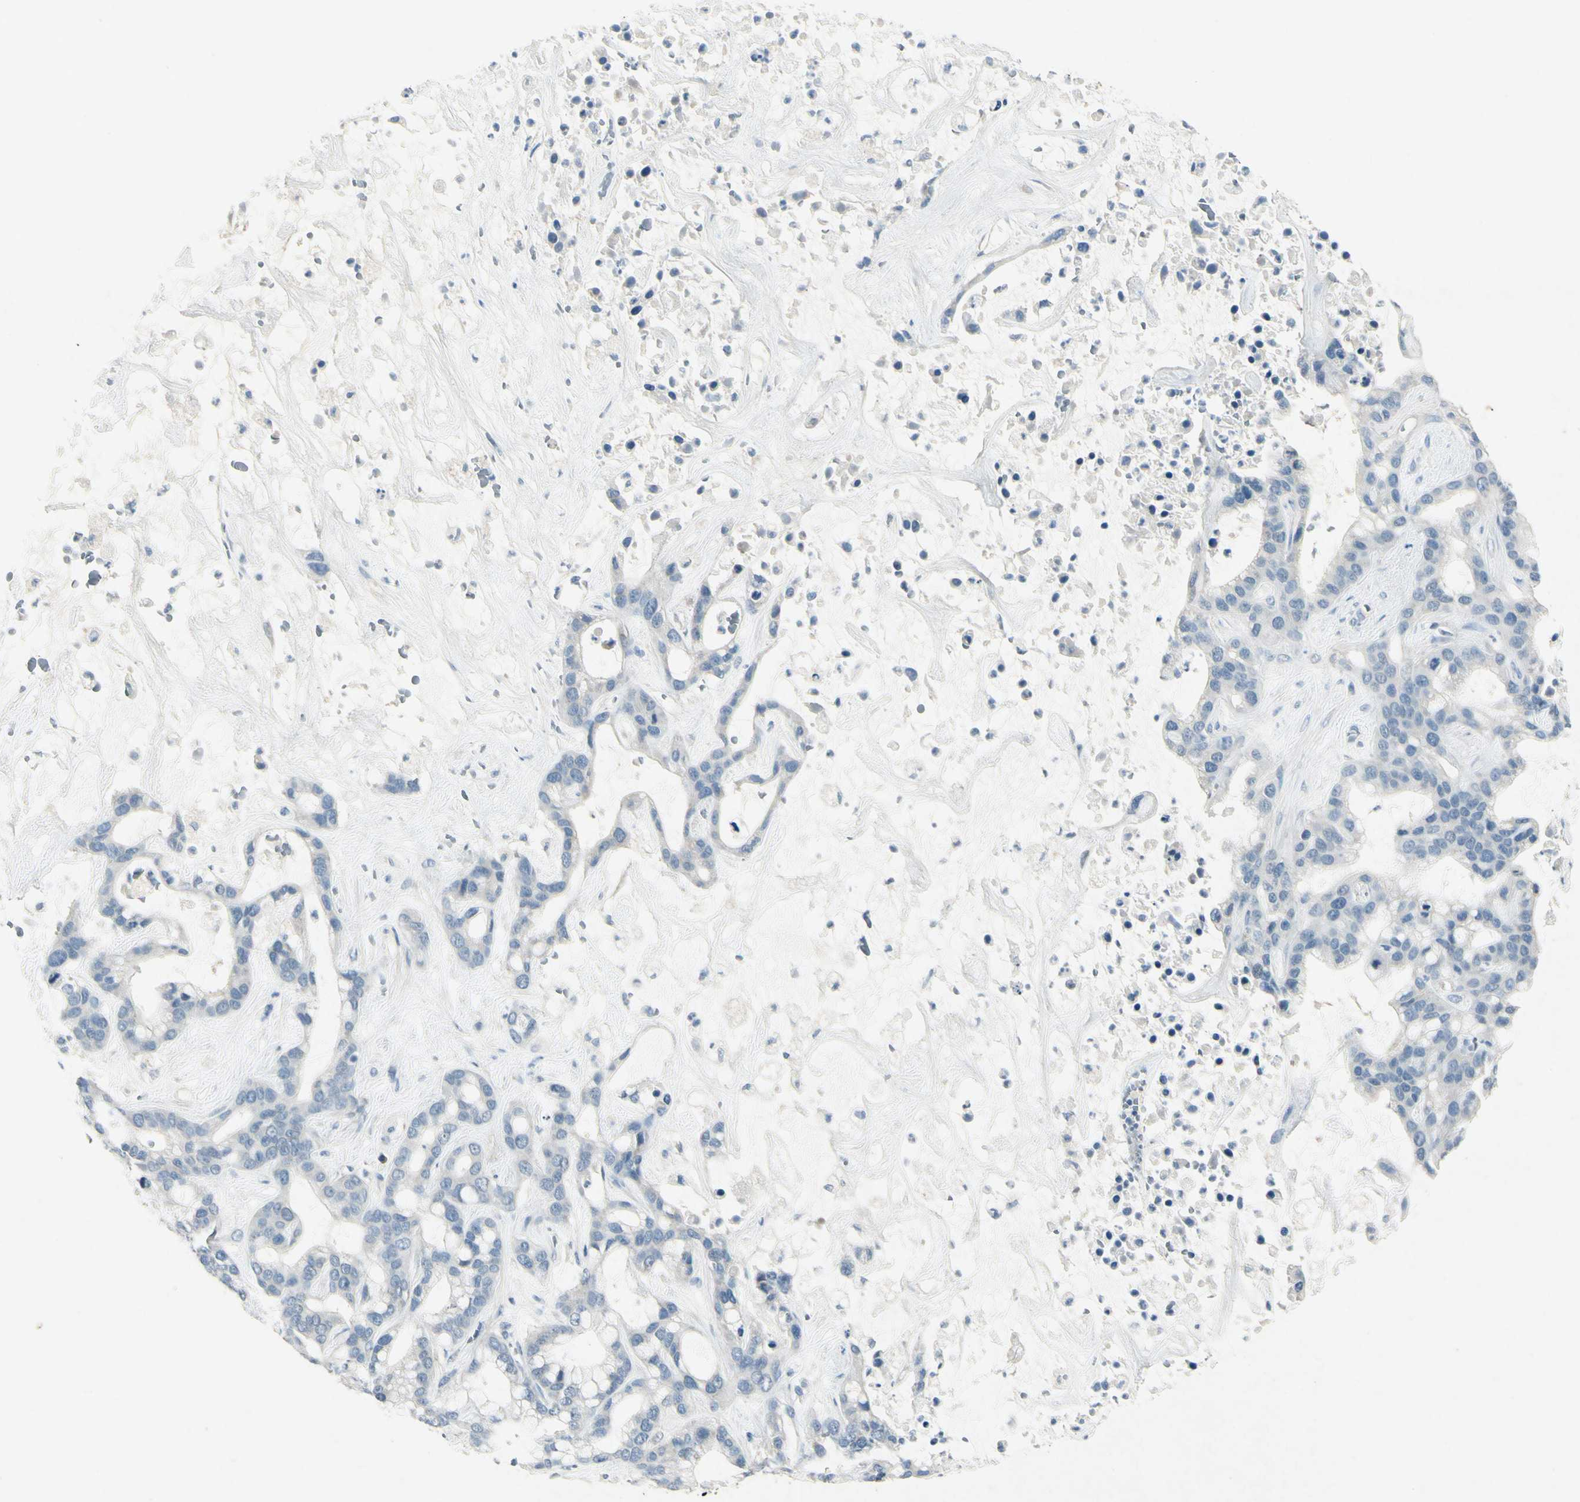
{"staining": {"intensity": "negative", "quantity": "none", "location": "none"}, "tissue": "liver cancer", "cell_type": "Tumor cells", "image_type": "cancer", "snomed": [{"axis": "morphology", "description": "Cholangiocarcinoma"}, {"axis": "topography", "description": "Liver"}], "caption": "The histopathology image displays no staining of tumor cells in liver cancer. (DAB (3,3'-diaminobenzidine) immunohistochemistry with hematoxylin counter stain).", "gene": "SNAP91", "patient": {"sex": "female", "age": 65}}